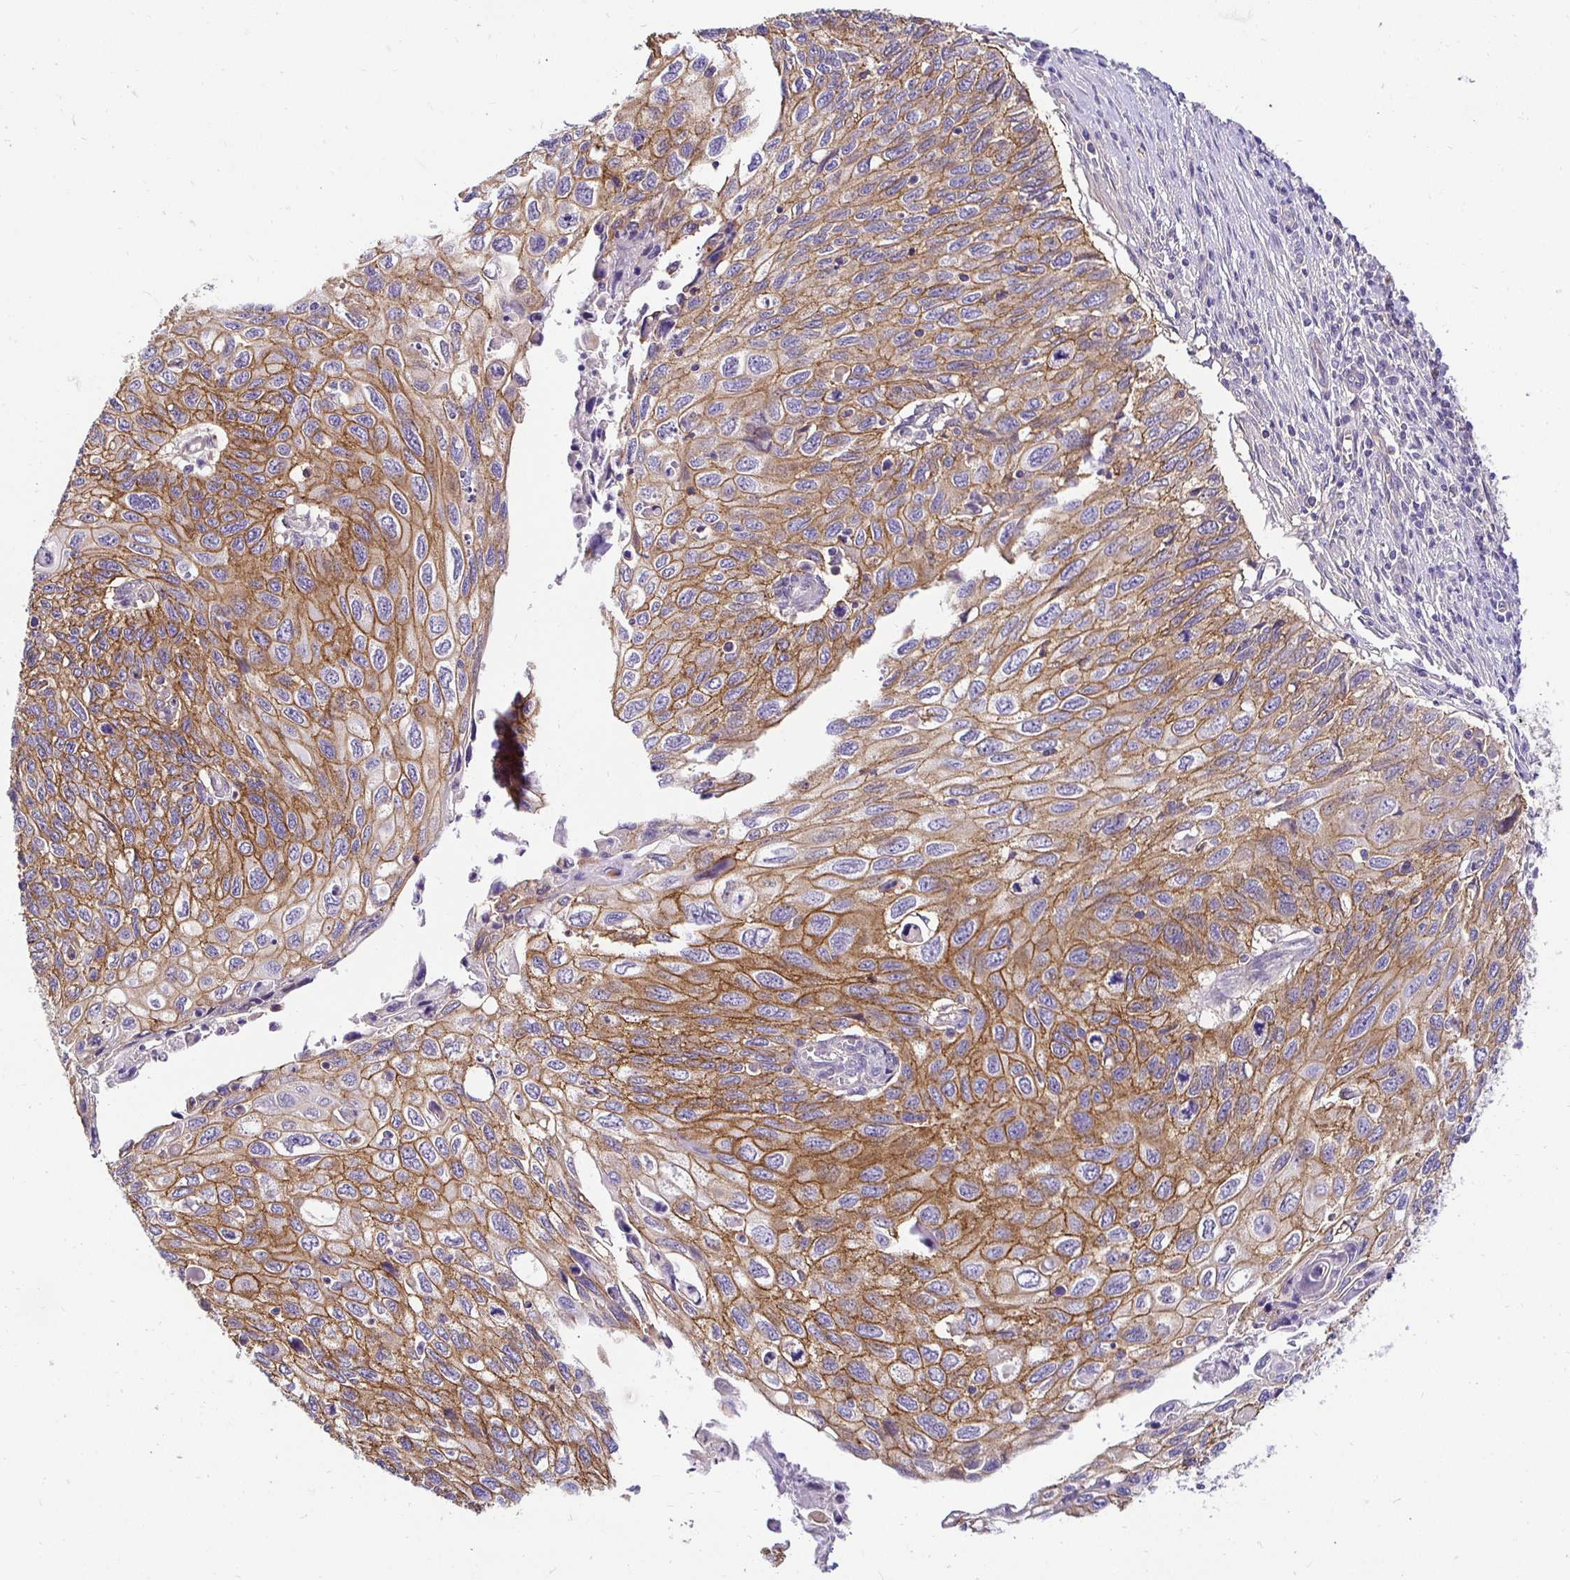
{"staining": {"intensity": "moderate", "quantity": ">75%", "location": "cytoplasmic/membranous"}, "tissue": "cervical cancer", "cell_type": "Tumor cells", "image_type": "cancer", "snomed": [{"axis": "morphology", "description": "Squamous cell carcinoma, NOS"}, {"axis": "topography", "description": "Cervix"}], "caption": "This photomicrograph exhibits immunohistochemistry (IHC) staining of cervical squamous cell carcinoma, with medium moderate cytoplasmic/membranous expression in approximately >75% of tumor cells.", "gene": "SLC9A1", "patient": {"sex": "female", "age": 70}}